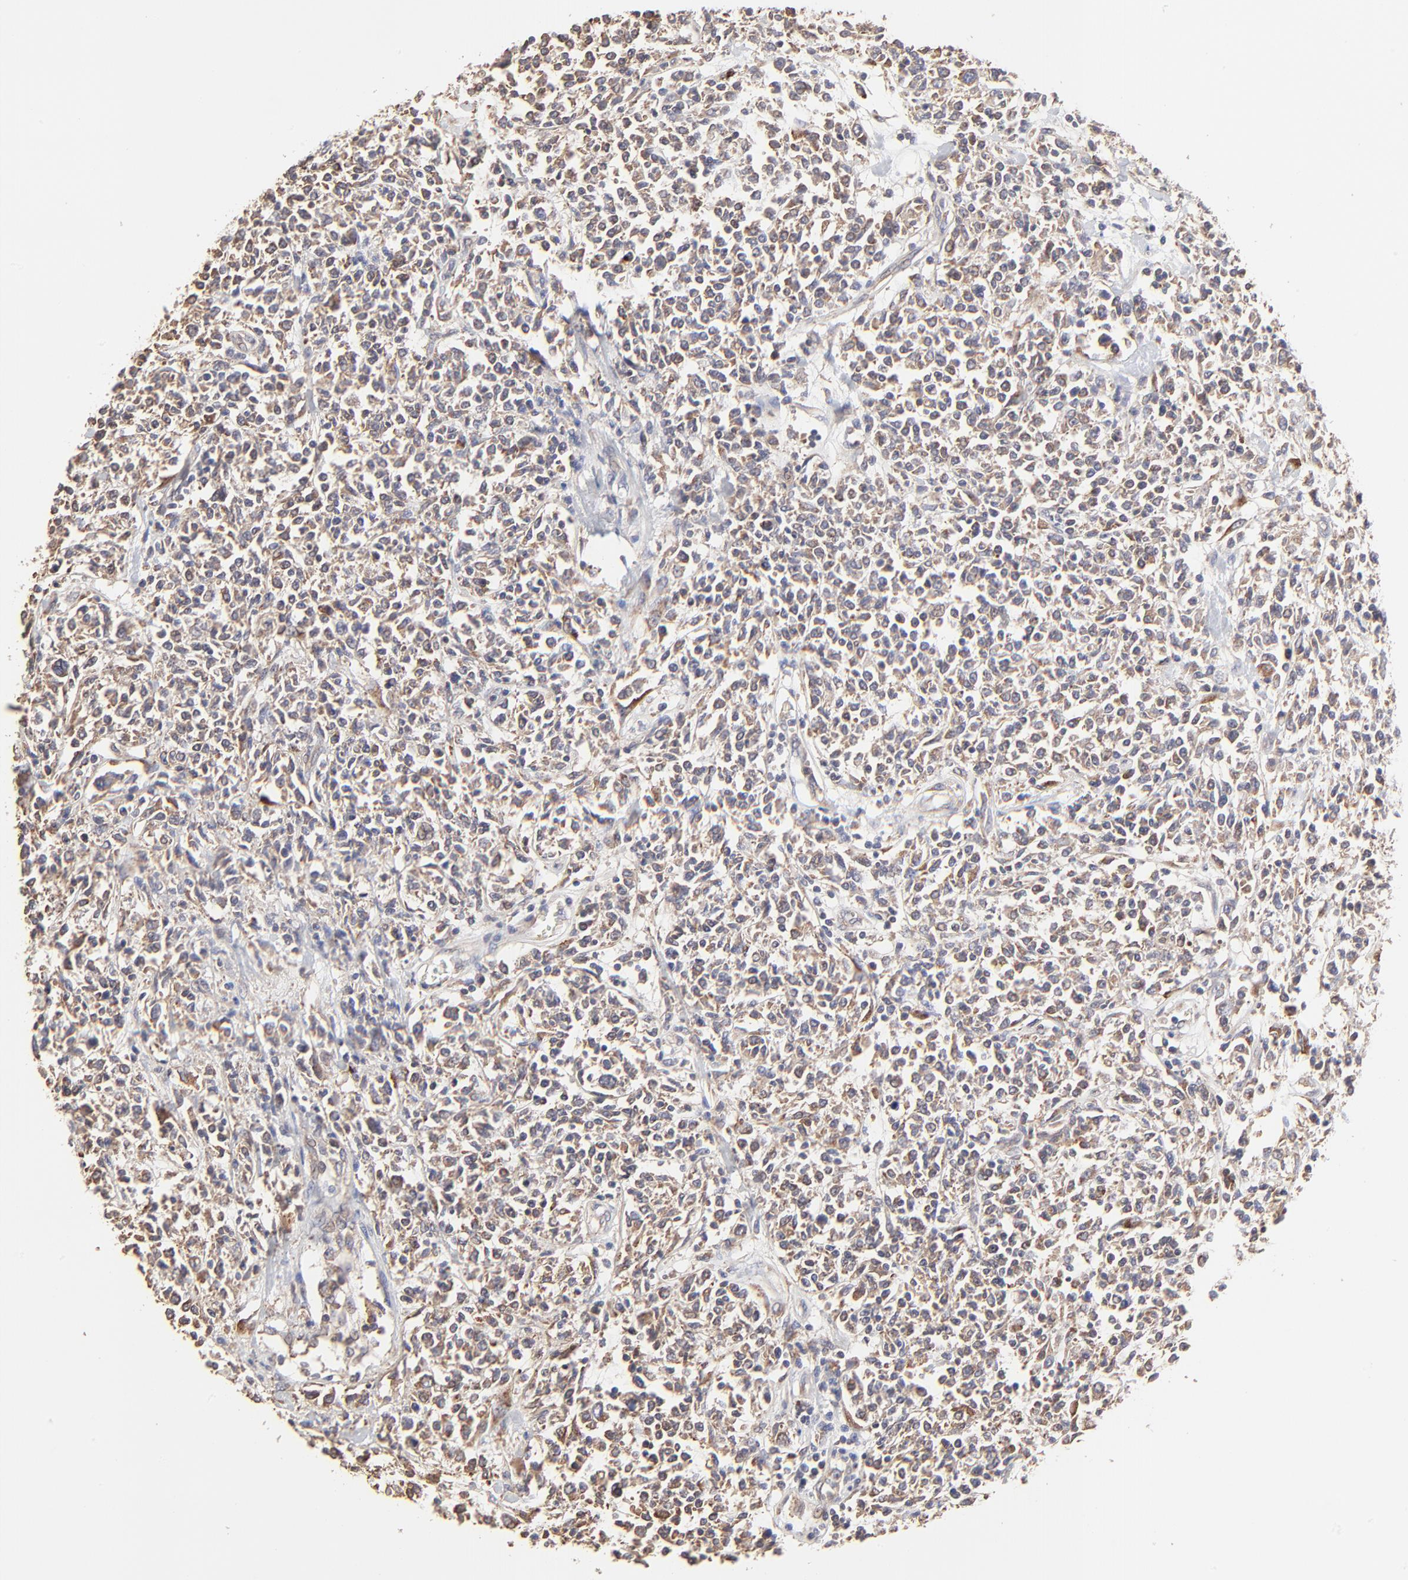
{"staining": {"intensity": "moderate", "quantity": ">75%", "location": "cytoplasmic/membranous"}, "tissue": "lymphoma", "cell_type": "Tumor cells", "image_type": "cancer", "snomed": [{"axis": "morphology", "description": "Malignant lymphoma, non-Hodgkin's type, Low grade"}, {"axis": "topography", "description": "Small intestine"}], "caption": "Immunohistochemistry histopathology image of neoplastic tissue: human malignant lymphoma, non-Hodgkin's type (low-grade) stained using IHC demonstrates medium levels of moderate protein expression localized specifically in the cytoplasmic/membranous of tumor cells, appearing as a cytoplasmic/membranous brown color.", "gene": "ELP2", "patient": {"sex": "female", "age": 59}}